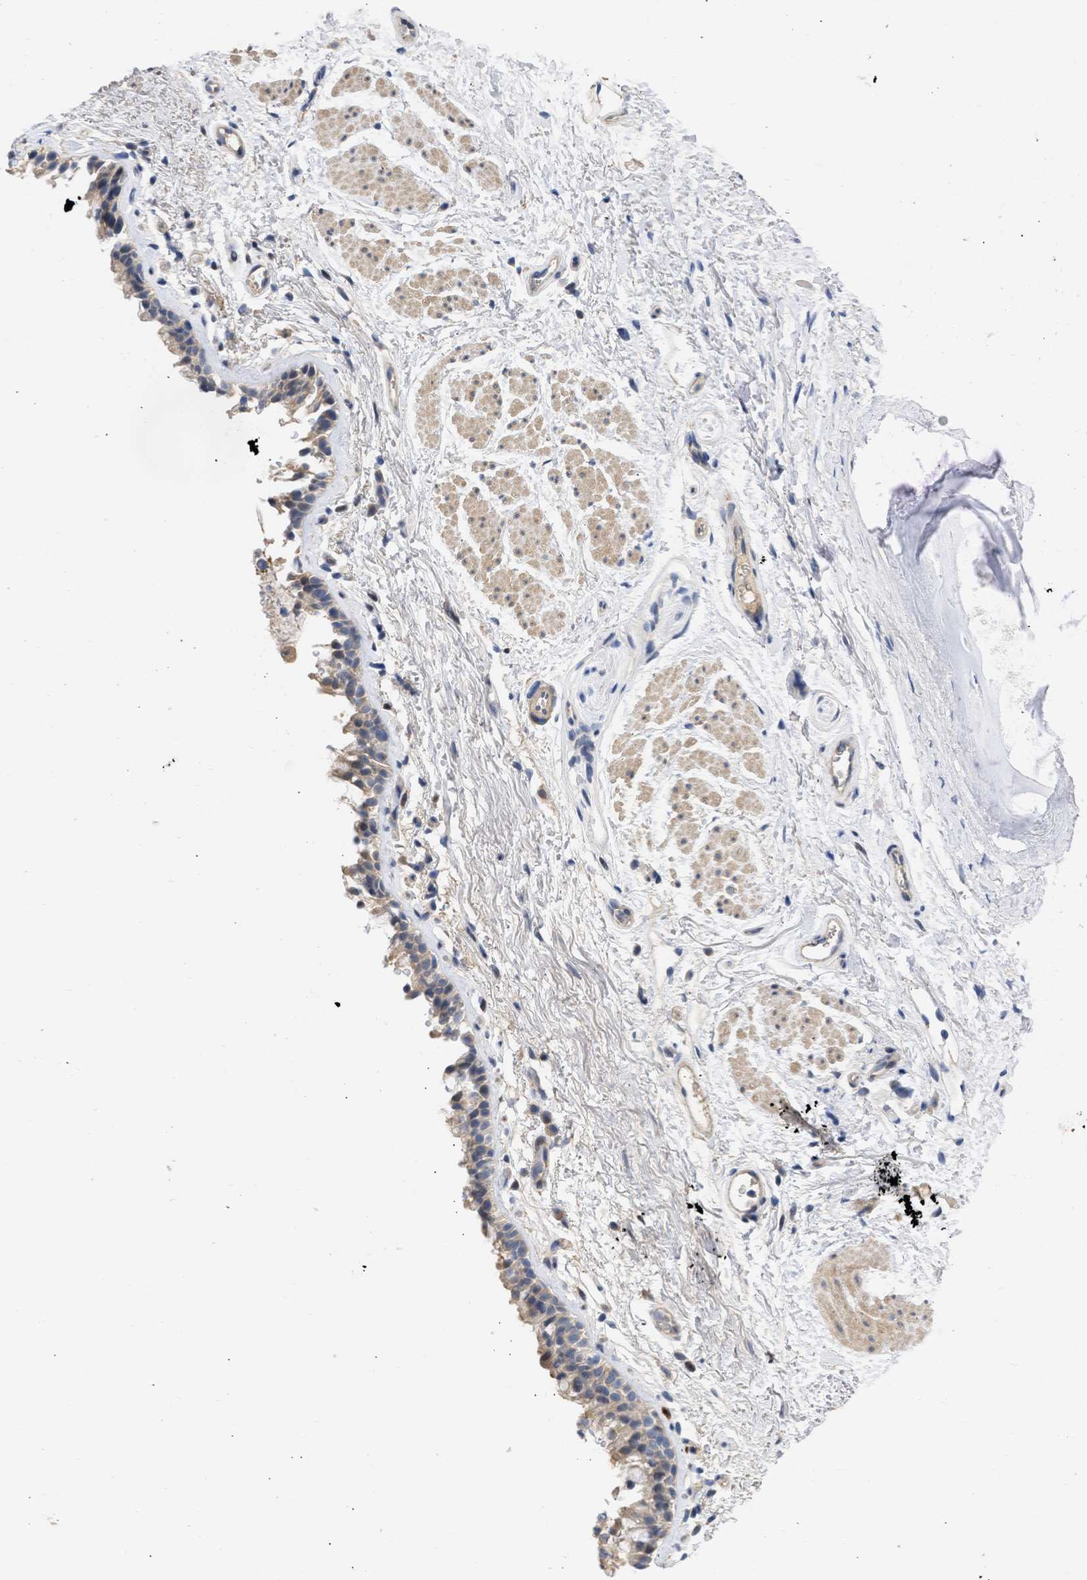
{"staining": {"intensity": "weak", "quantity": "25%-75%", "location": "cytoplasmic/membranous"}, "tissue": "bronchus", "cell_type": "Respiratory epithelial cells", "image_type": "normal", "snomed": [{"axis": "morphology", "description": "Normal tissue, NOS"}, {"axis": "topography", "description": "Cartilage tissue"}, {"axis": "topography", "description": "Bronchus"}], "caption": "Protein expression analysis of benign bronchus shows weak cytoplasmic/membranous staining in about 25%-75% of respiratory epithelial cells.", "gene": "ARHGEF4", "patient": {"sex": "female", "age": 53}}